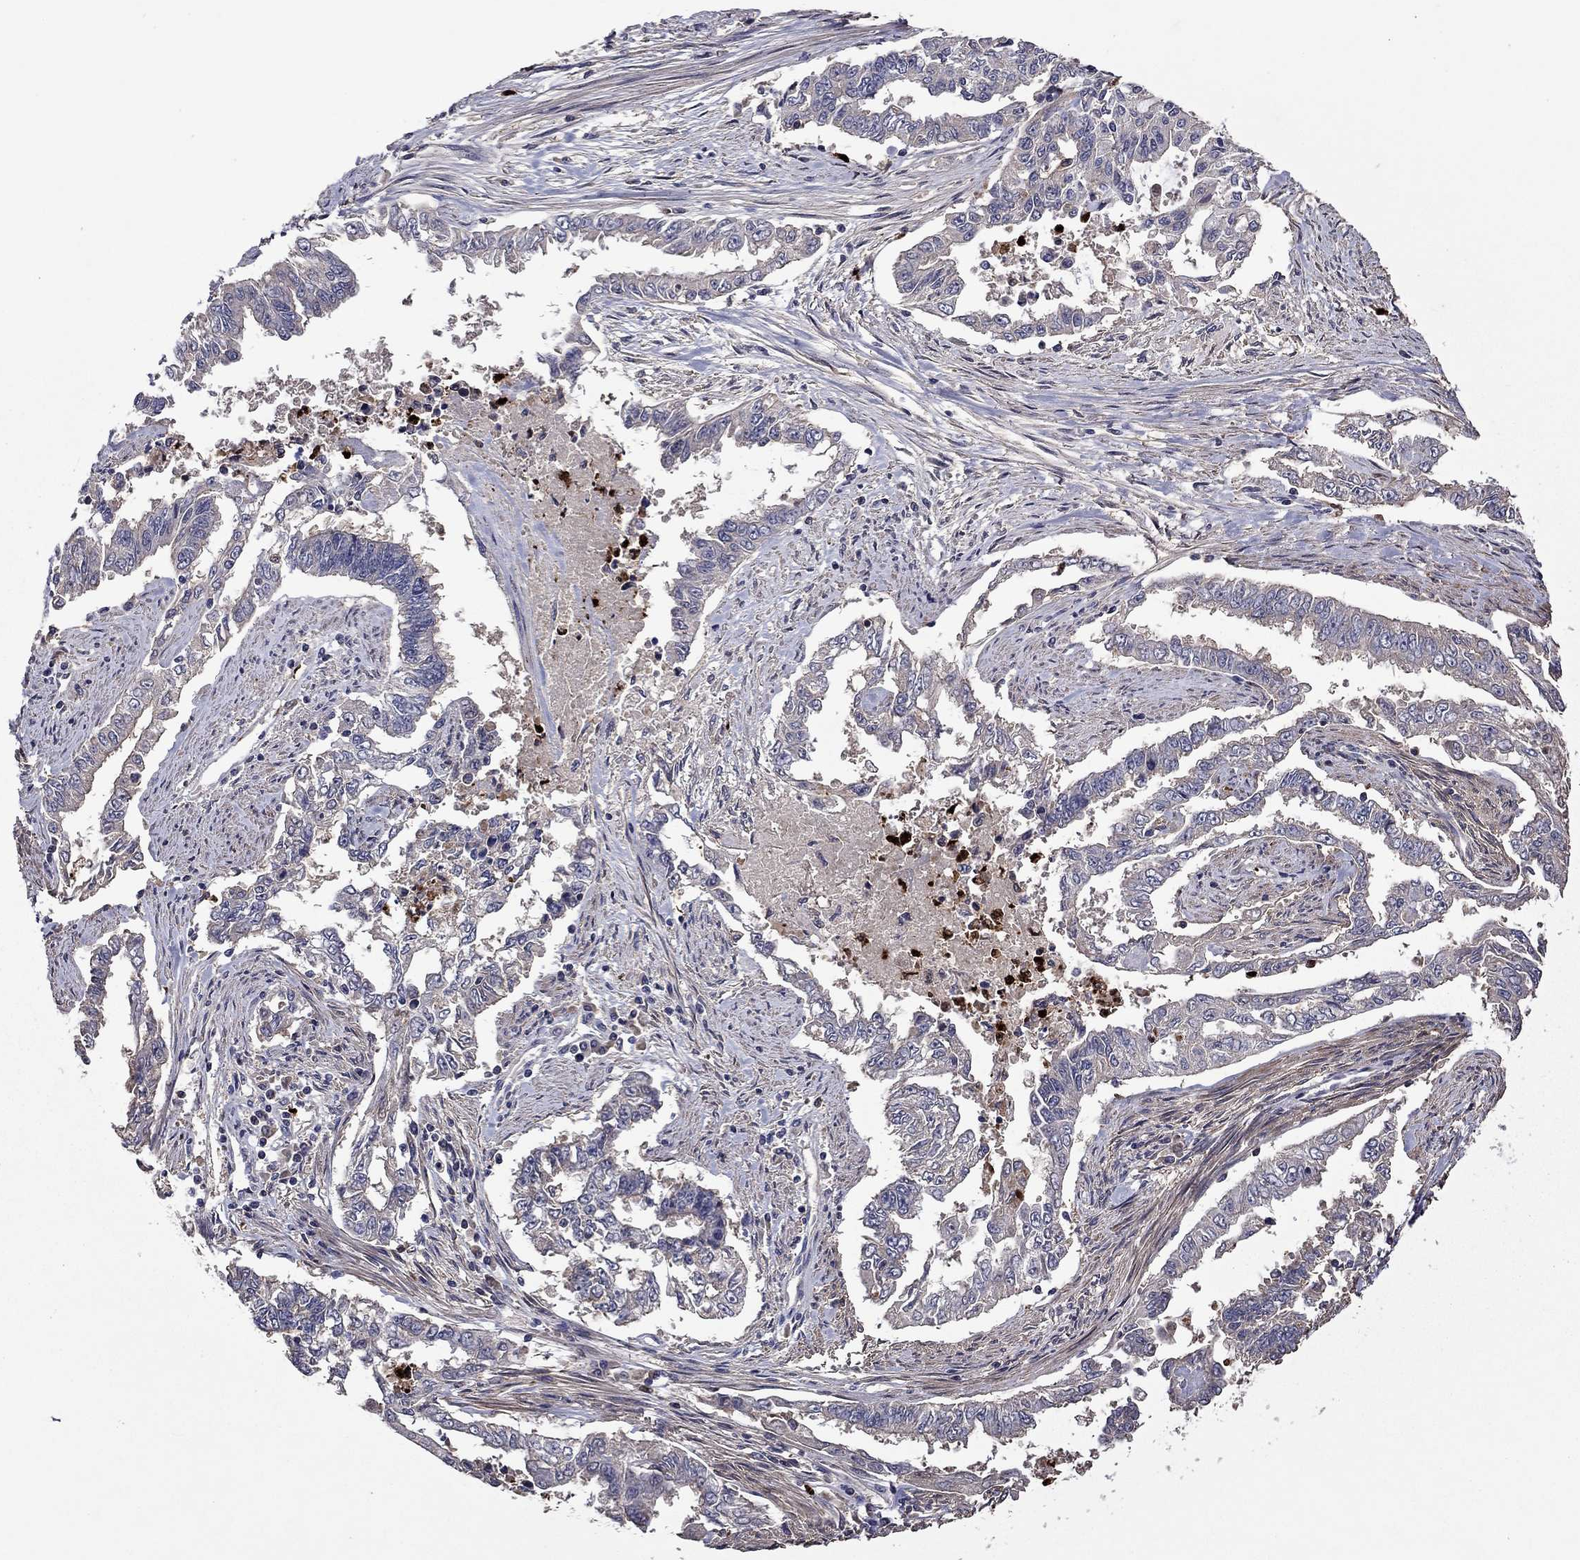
{"staining": {"intensity": "negative", "quantity": "none", "location": "none"}, "tissue": "endometrial cancer", "cell_type": "Tumor cells", "image_type": "cancer", "snomed": [{"axis": "morphology", "description": "Adenocarcinoma, NOS"}, {"axis": "topography", "description": "Uterus"}], "caption": "Immunohistochemistry (IHC) histopathology image of neoplastic tissue: human endometrial cancer (adenocarcinoma) stained with DAB reveals no significant protein positivity in tumor cells.", "gene": "SATB1", "patient": {"sex": "female", "age": 59}}